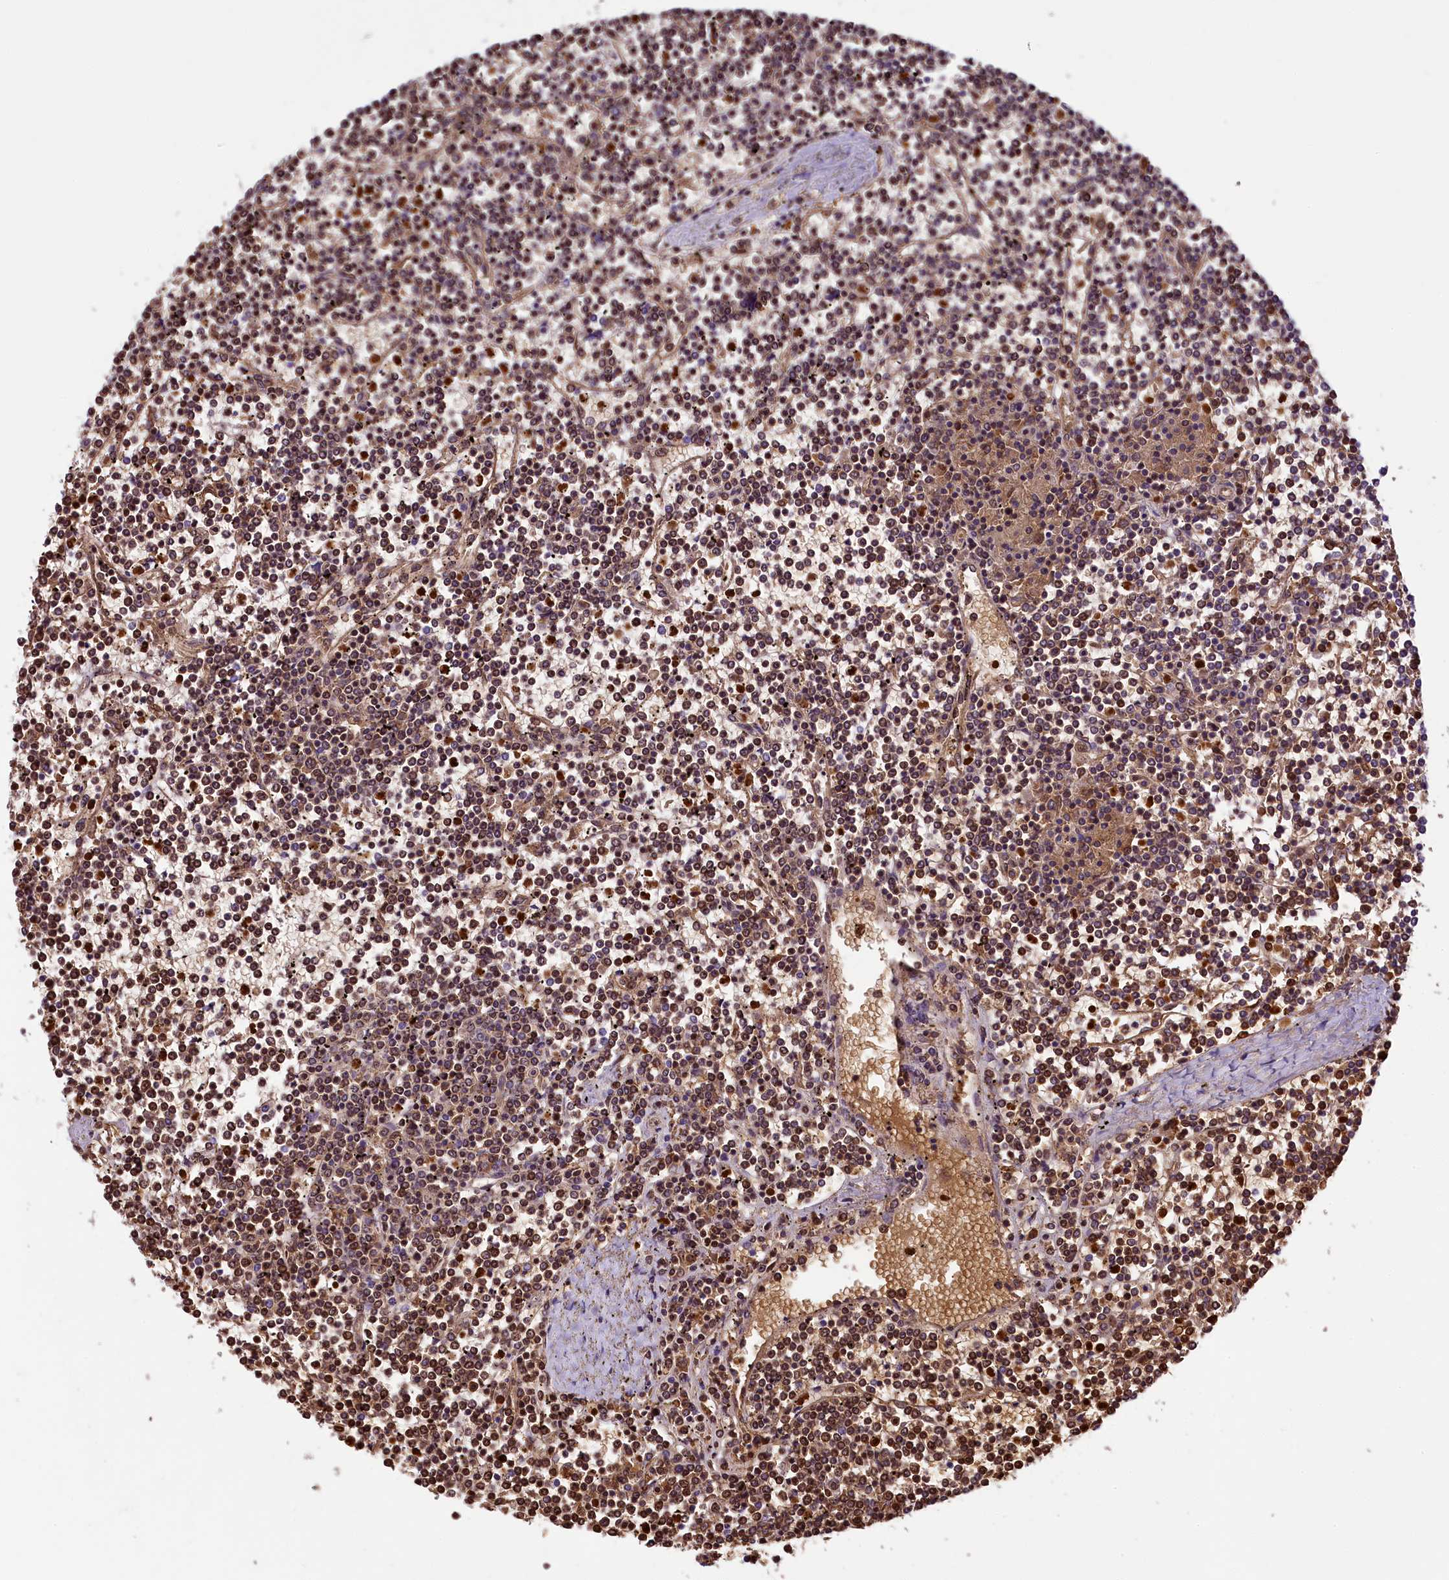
{"staining": {"intensity": "moderate", "quantity": ">75%", "location": "cytoplasmic/membranous"}, "tissue": "lymphoma", "cell_type": "Tumor cells", "image_type": "cancer", "snomed": [{"axis": "morphology", "description": "Malignant lymphoma, non-Hodgkin's type, Low grade"}, {"axis": "topography", "description": "Spleen"}], "caption": "Tumor cells exhibit medium levels of moderate cytoplasmic/membranous positivity in about >75% of cells in lymphoma.", "gene": "LARP4", "patient": {"sex": "female", "age": 19}}